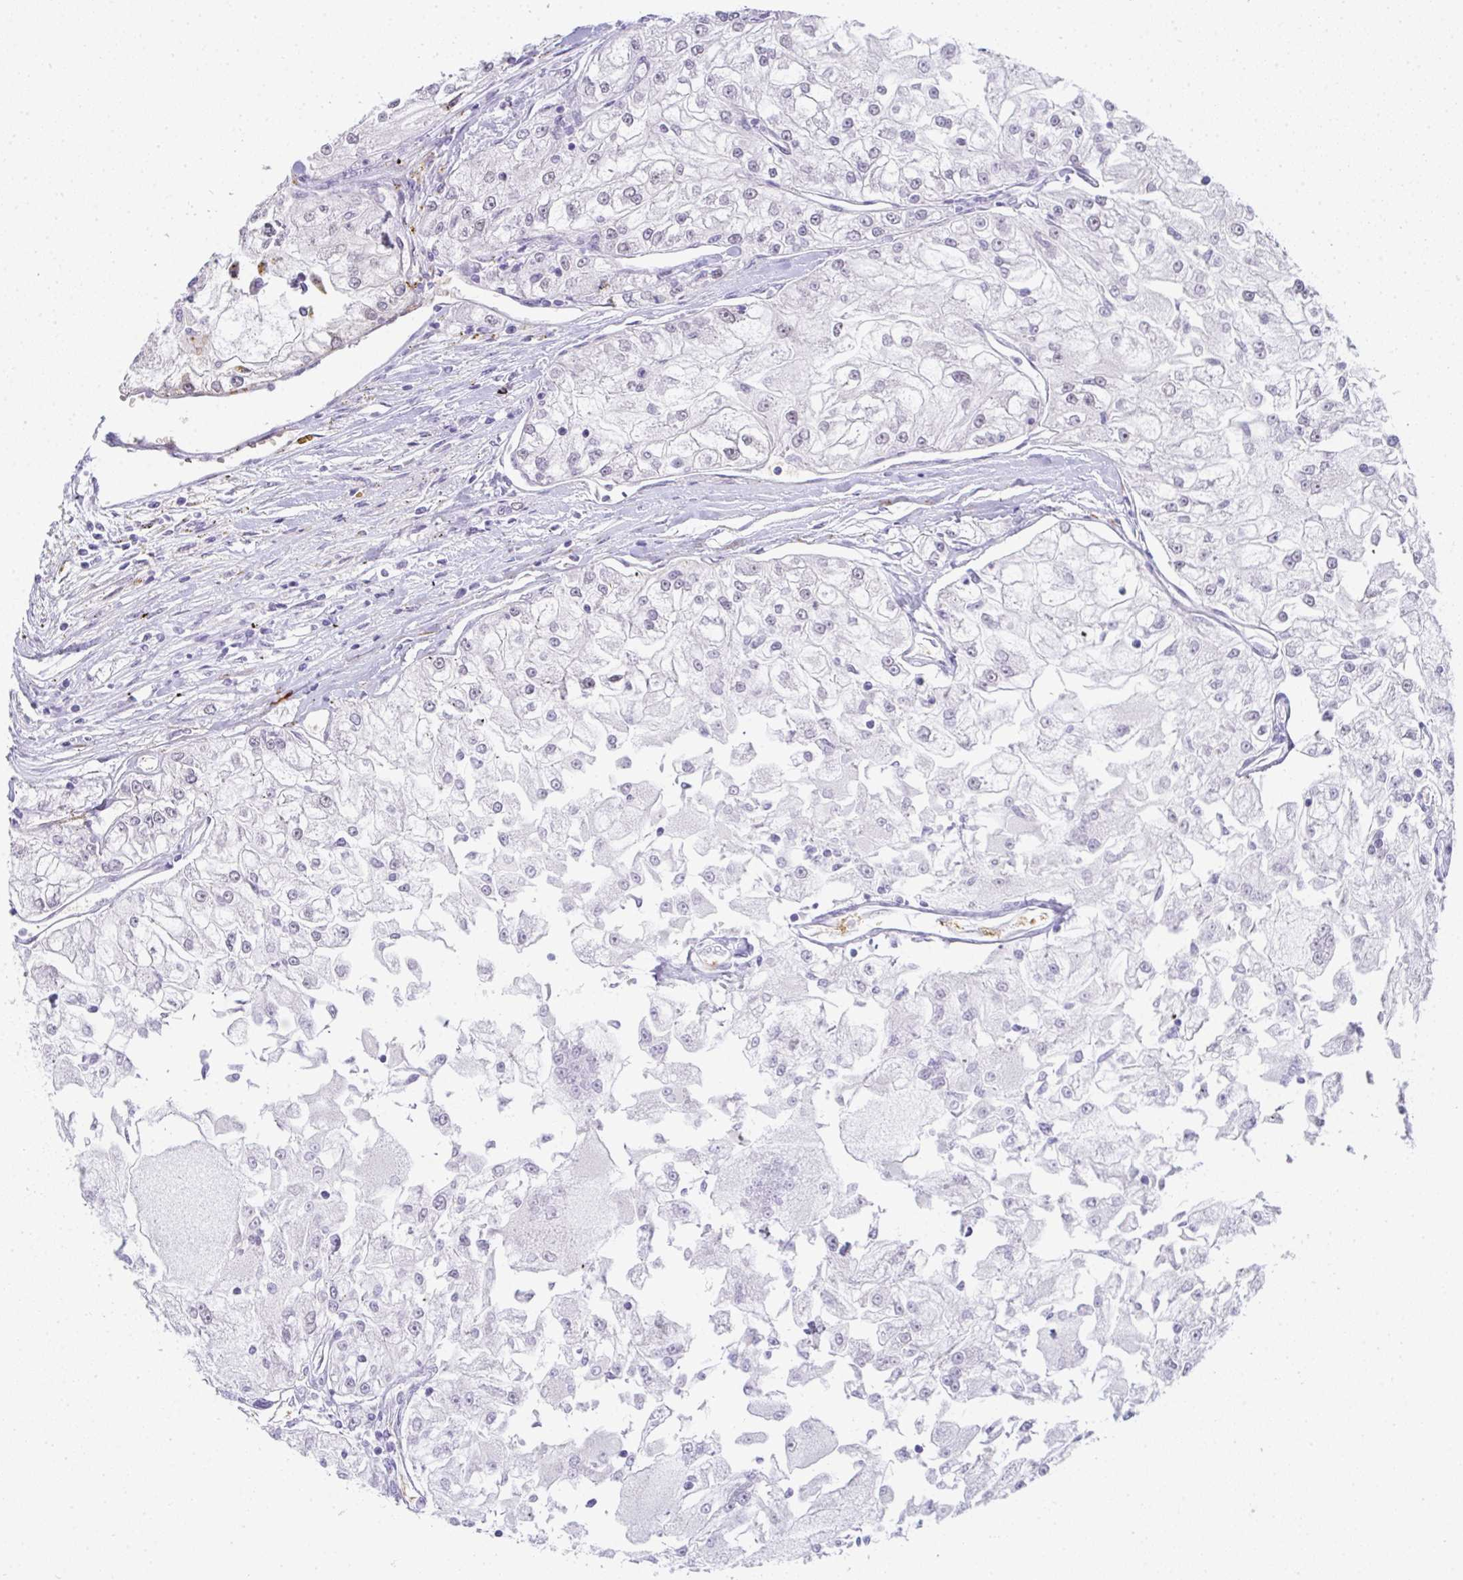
{"staining": {"intensity": "negative", "quantity": "none", "location": "none"}, "tissue": "renal cancer", "cell_type": "Tumor cells", "image_type": "cancer", "snomed": [{"axis": "morphology", "description": "Adenocarcinoma, NOS"}, {"axis": "topography", "description": "Kidney"}], "caption": "Image shows no significant protein positivity in tumor cells of renal cancer.", "gene": "TNMD", "patient": {"sex": "female", "age": 72}}